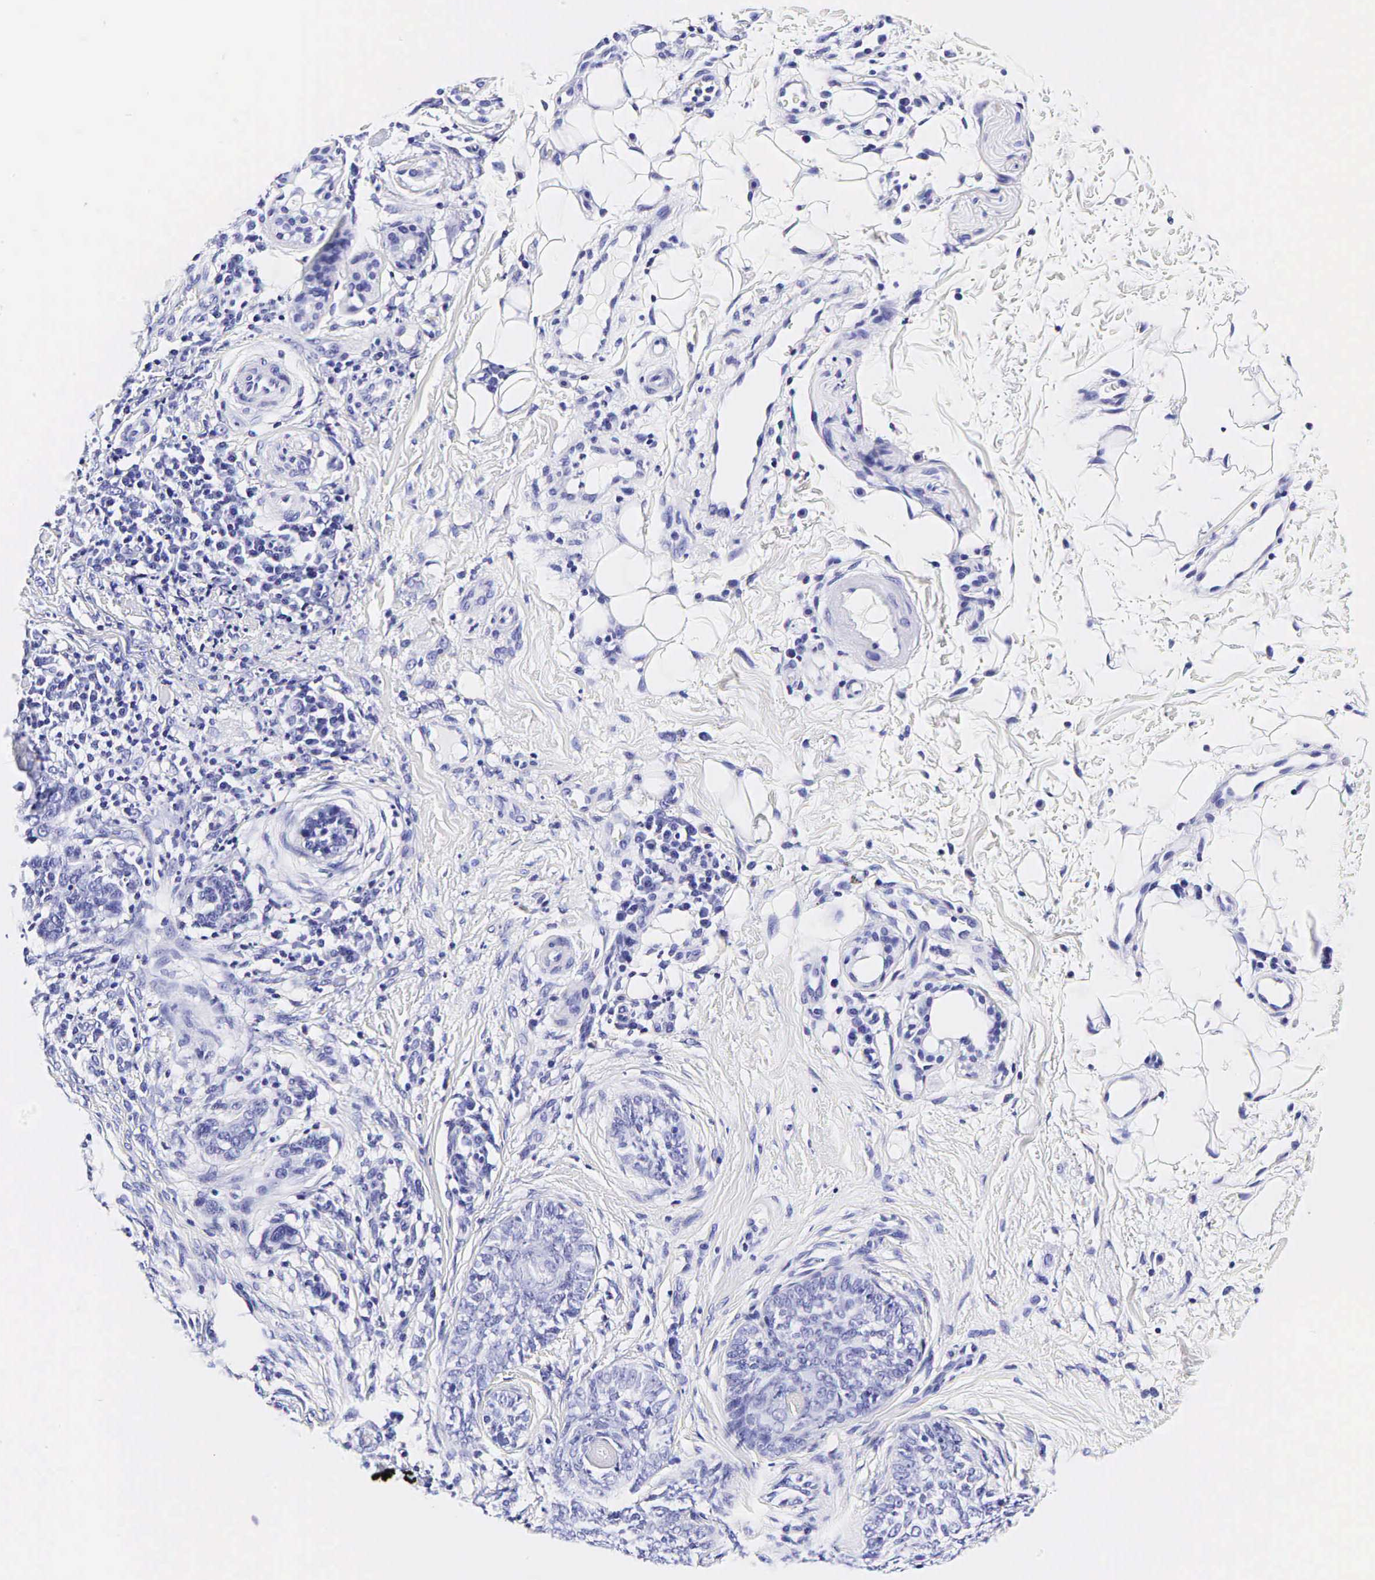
{"staining": {"intensity": "negative", "quantity": "none", "location": "none"}, "tissue": "skin cancer", "cell_type": "Tumor cells", "image_type": "cancer", "snomed": [{"axis": "morphology", "description": "Basal cell carcinoma"}, {"axis": "topography", "description": "Skin"}], "caption": "This is an IHC micrograph of skin cancer. There is no positivity in tumor cells.", "gene": "GAST", "patient": {"sex": "male", "age": 89}}